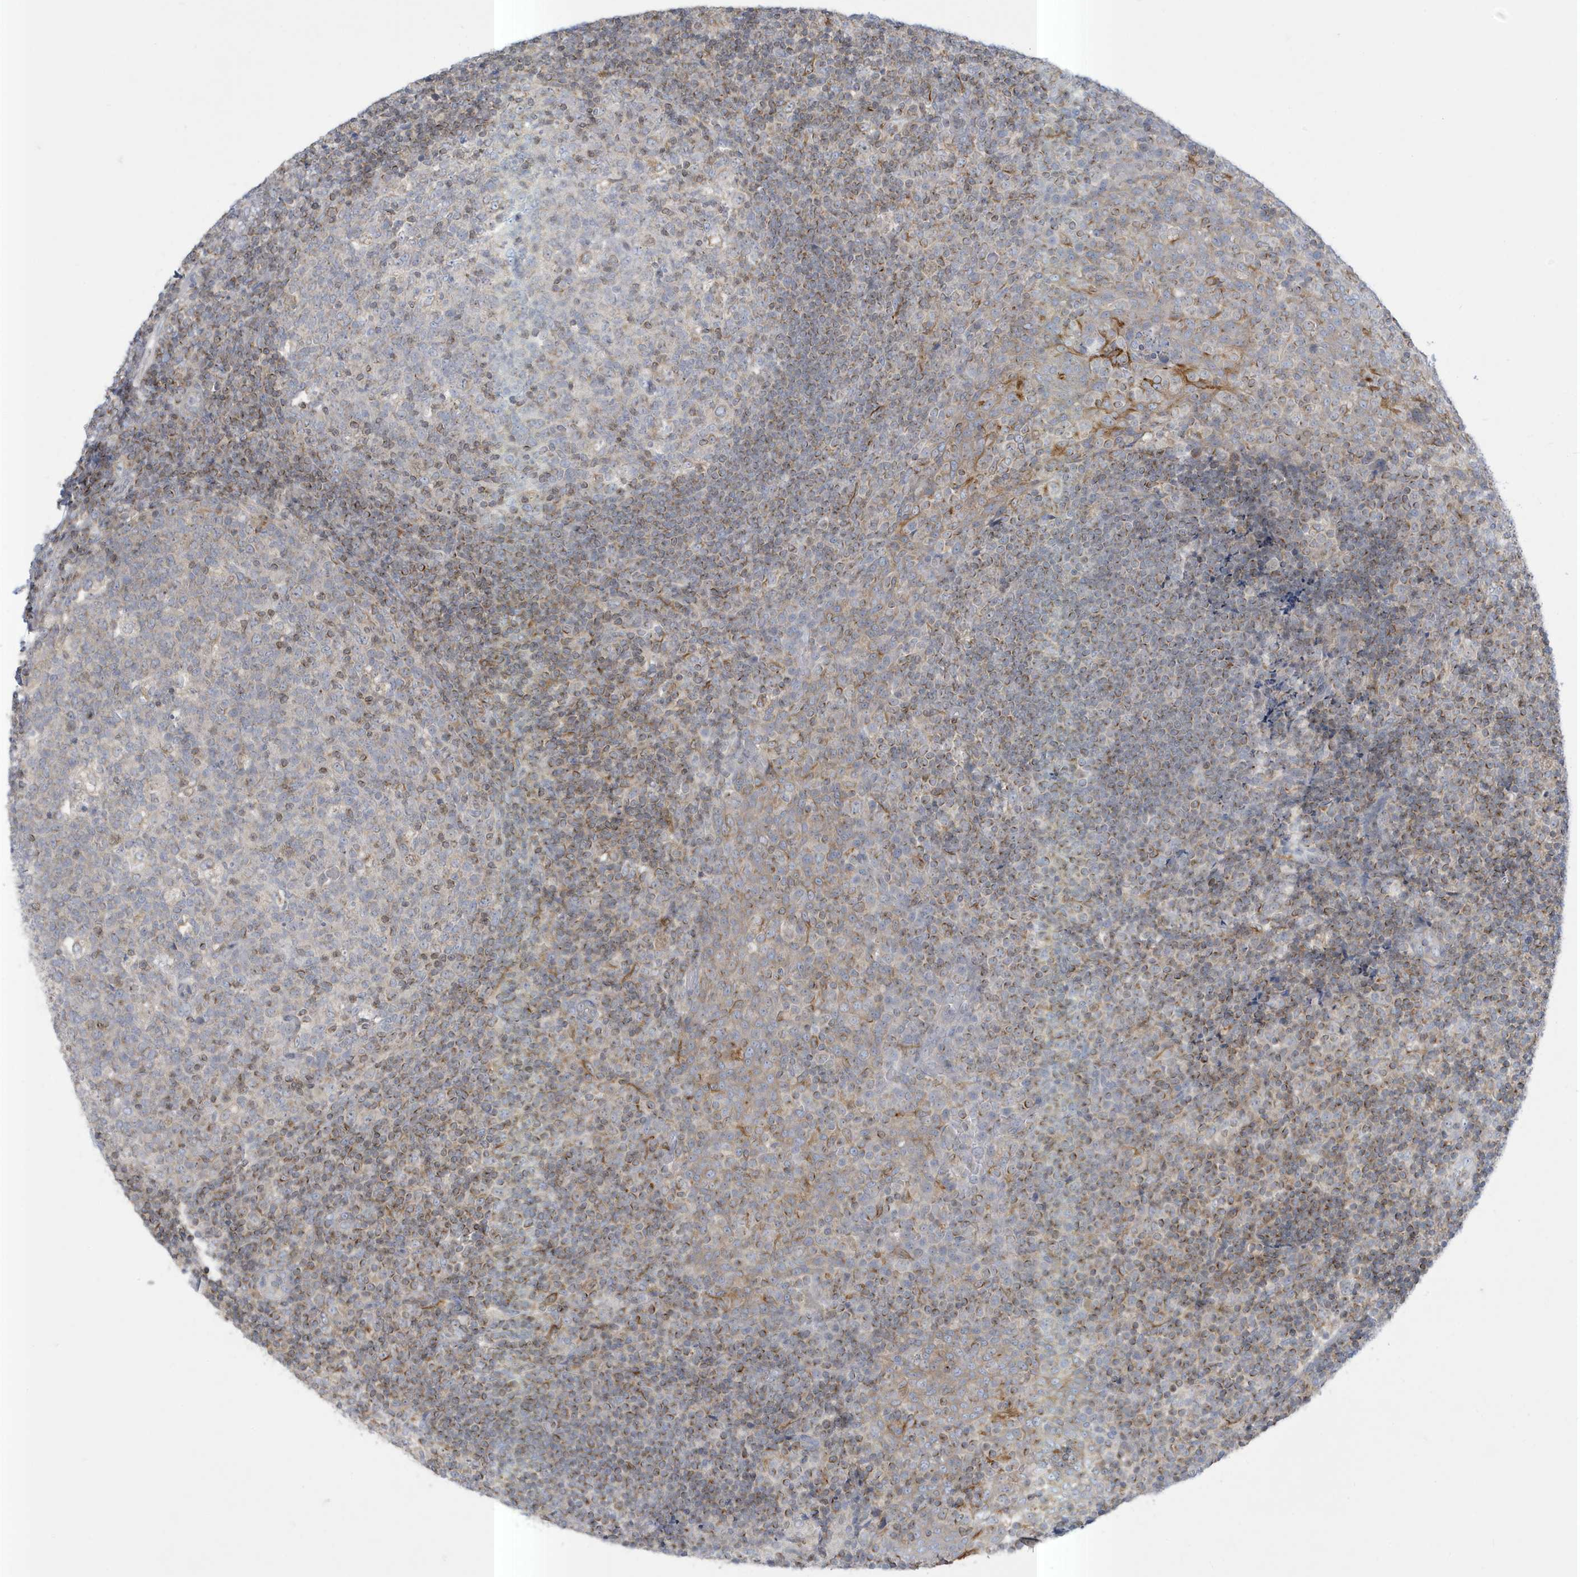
{"staining": {"intensity": "moderate", "quantity": "<25%", "location": "cytoplasmic/membranous"}, "tissue": "tonsil", "cell_type": "Germinal center cells", "image_type": "normal", "snomed": [{"axis": "morphology", "description": "Normal tissue, NOS"}, {"axis": "topography", "description": "Tonsil"}], "caption": "Tonsil stained for a protein reveals moderate cytoplasmic/membranous positivity in germinal center cells. Using DAB (brown) and hematoxylin (blue) stains, captured at high magnification using brightfield microscopy.", "gene": "SLAMF9", "patient": {"sex": "female", "age": 19}}